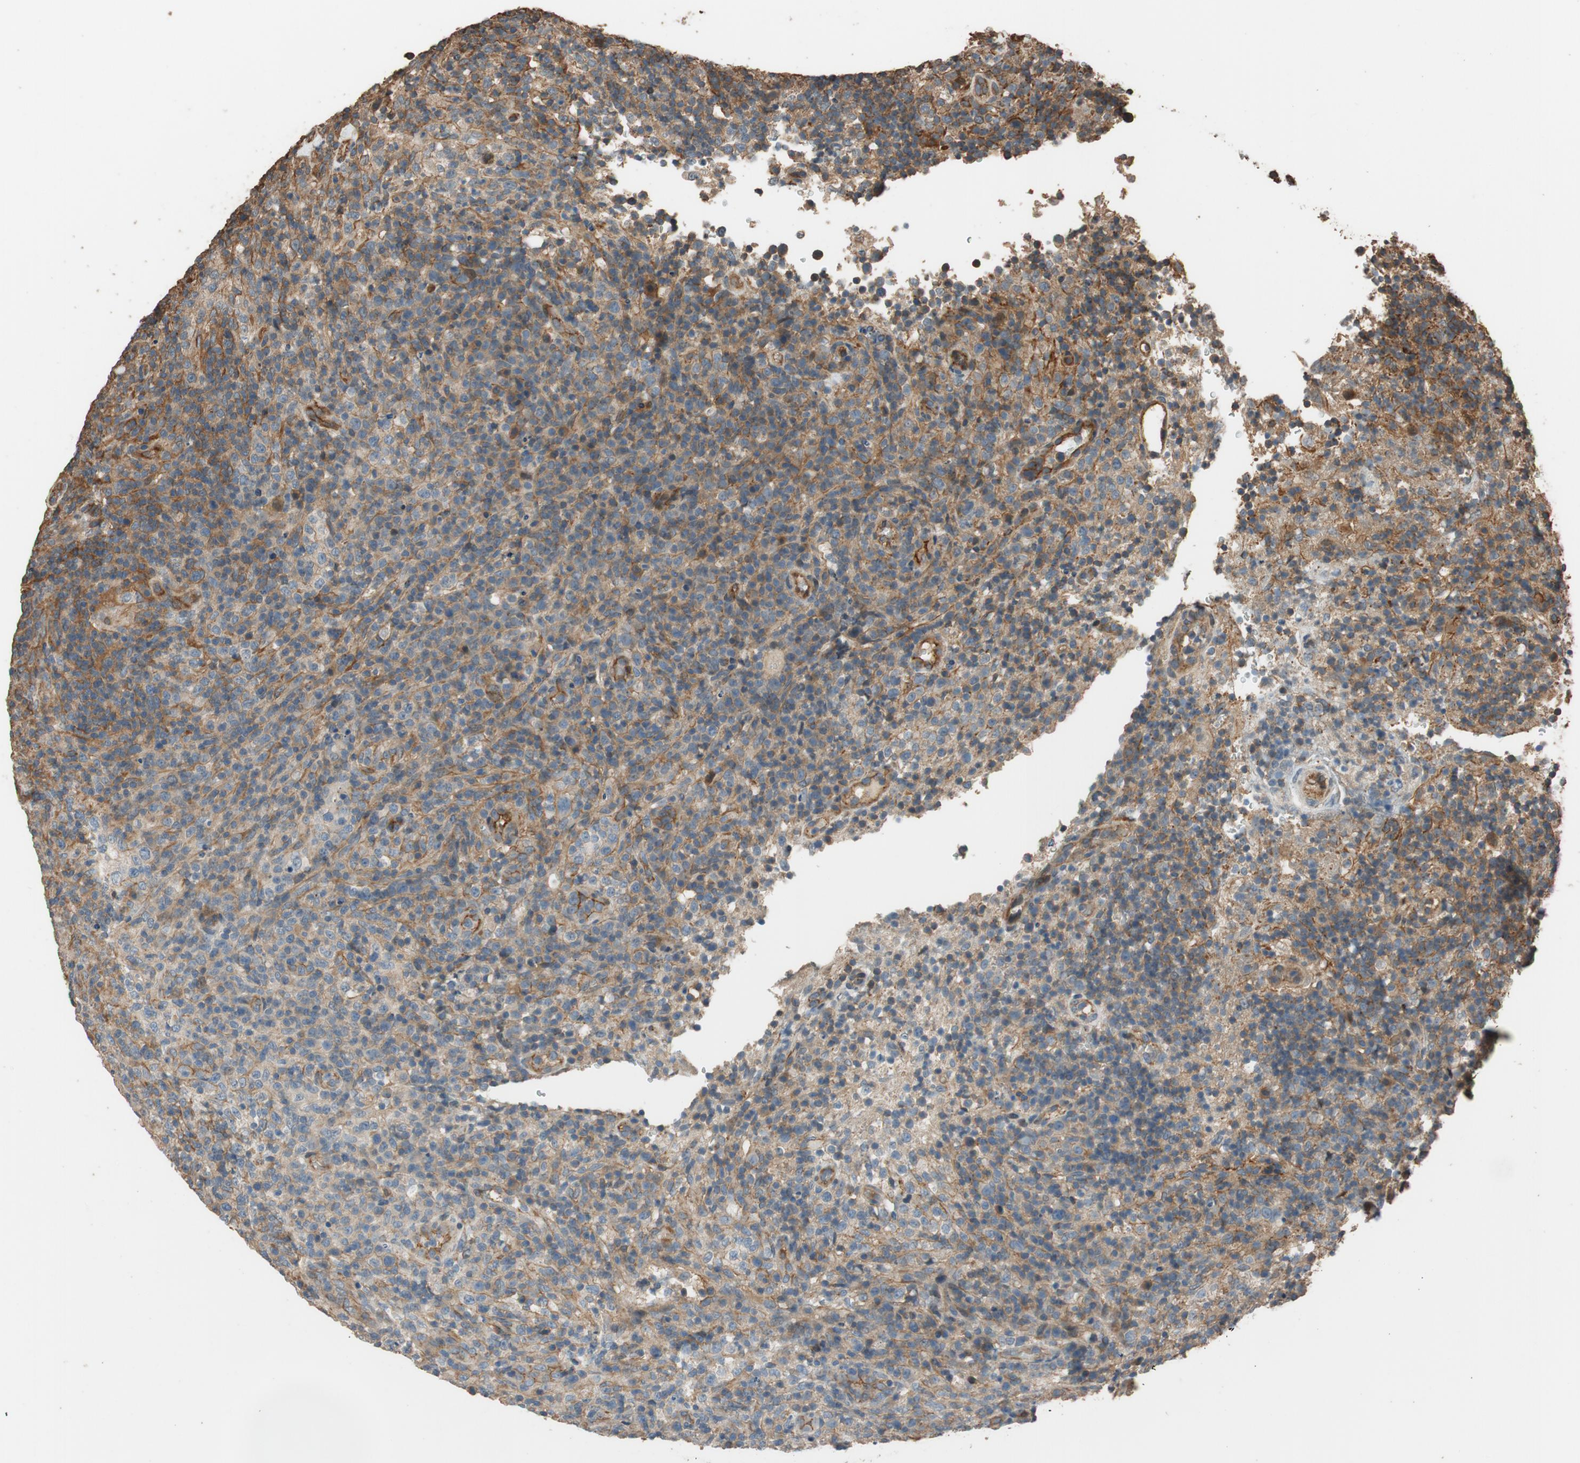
{"staining": {"intensity": "moderate", "quantity": "25%-75%", "location": "cytoplasmic/membranous"}, "tissue": "lymphoma", "cell_type": "Tumor cells", "image_type": "cancer", "snomed": [{"axis": "morphology", "description": "Malignant lymphoma, non-Hodgkin's type, High grade"}, {"axis": "topography", "description": "Lymph node"}], "caption": "Brown immunohistochemical staining in lymphoma displays moderate cytoplasmic/membranous staining in about 25%-75% of tumor cells.", "gene": "MST1R", "patient": {"sex": "female", "age": 76}}